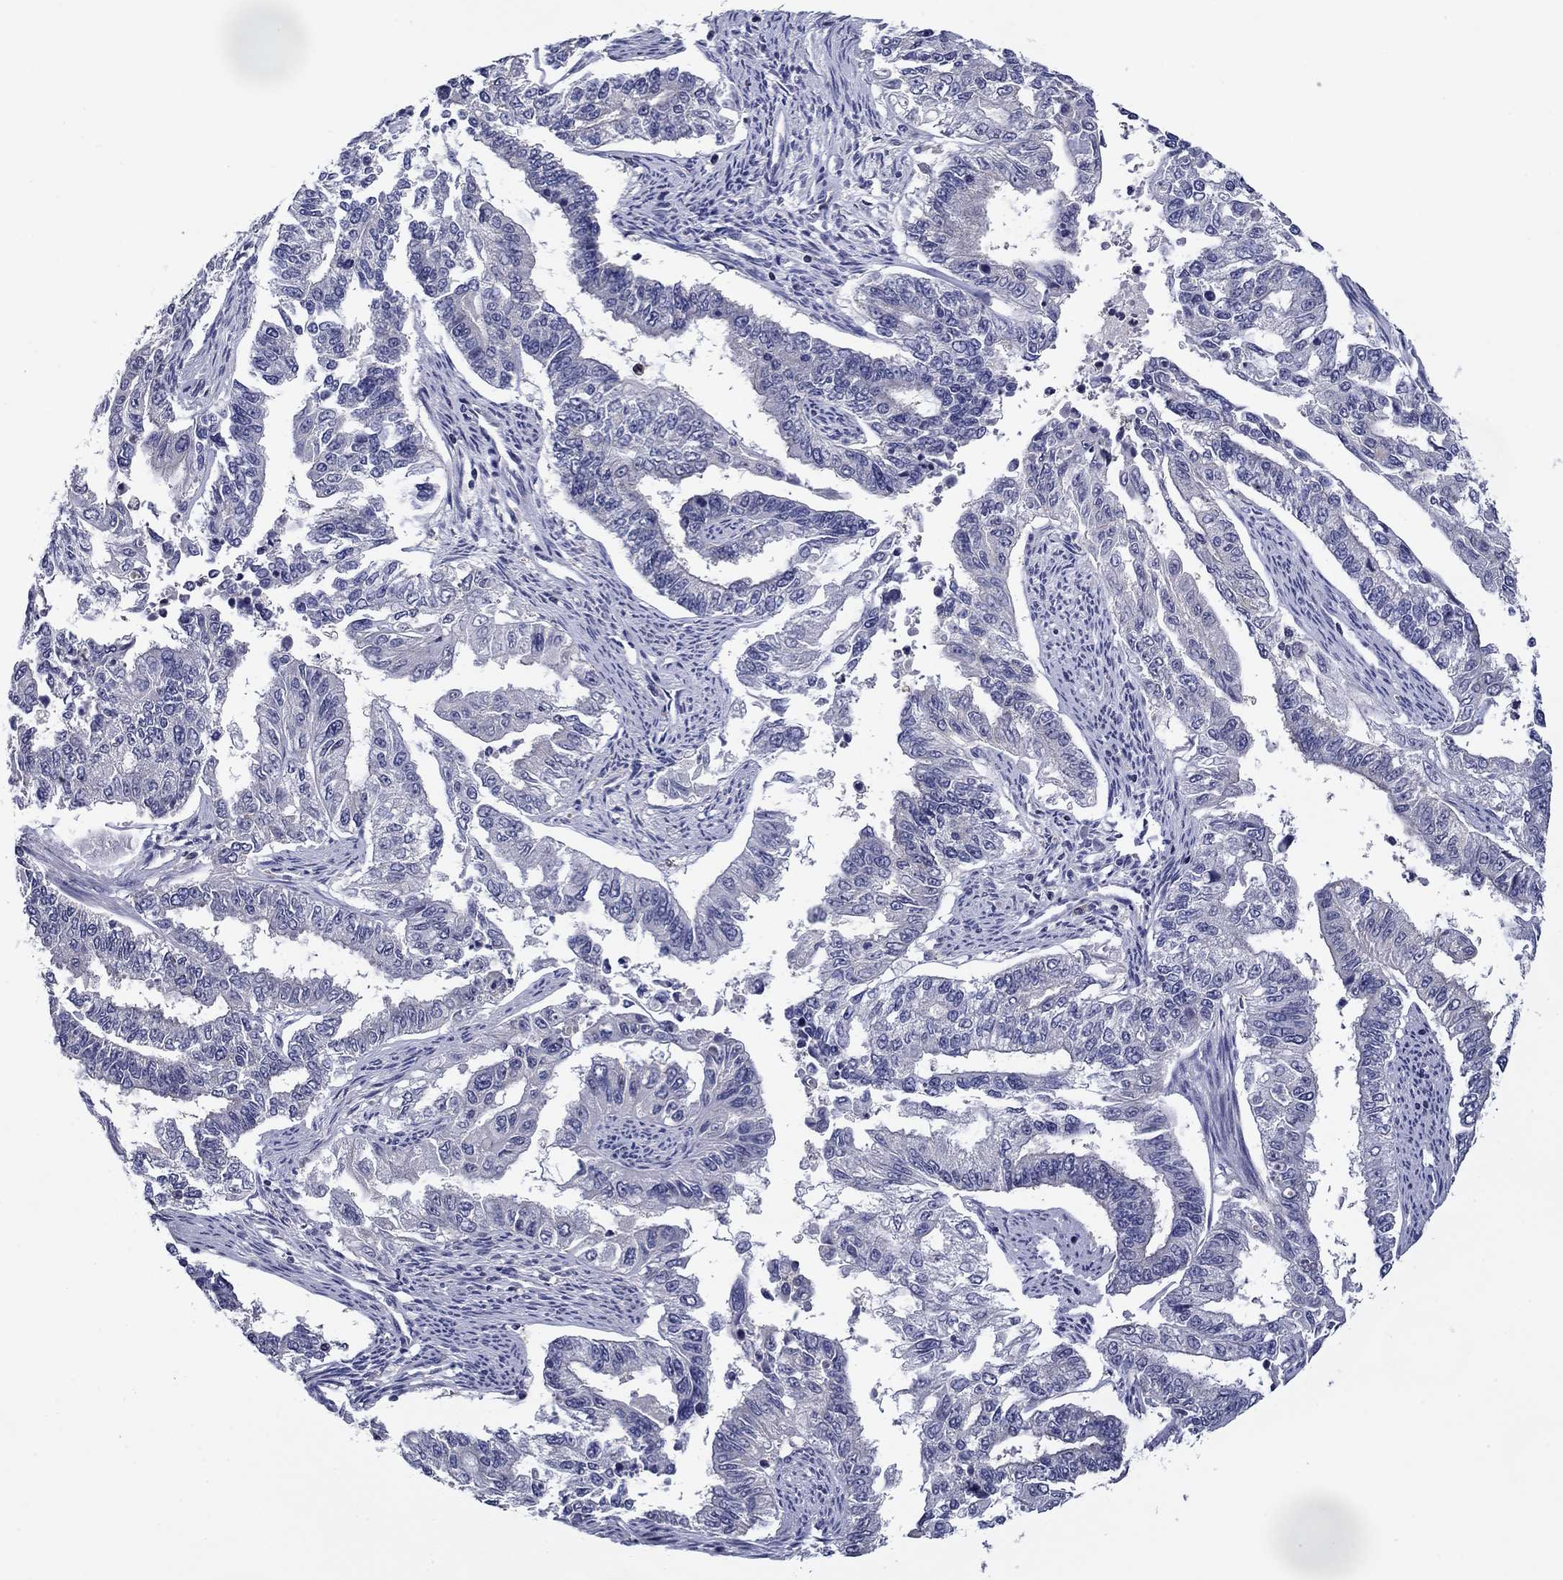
{"staining": {"intensity": "negative", "quantity": "none", "location": "none"}, "tissue": "endometrial cancer", "cell_type": "Tumor cells", "image_type": "cancer", "snomed": [{"axis": "morphology", "description": "Adenocarcinoma, NOS"}, {"axis": "topography", "description": "Uterus"}], "caption": "Tumor cells are negative for protein expression in human adenocarcinoma (endometrial).", "gene": "POU2F2", "patient": {"sex": "female", "age": 59}}